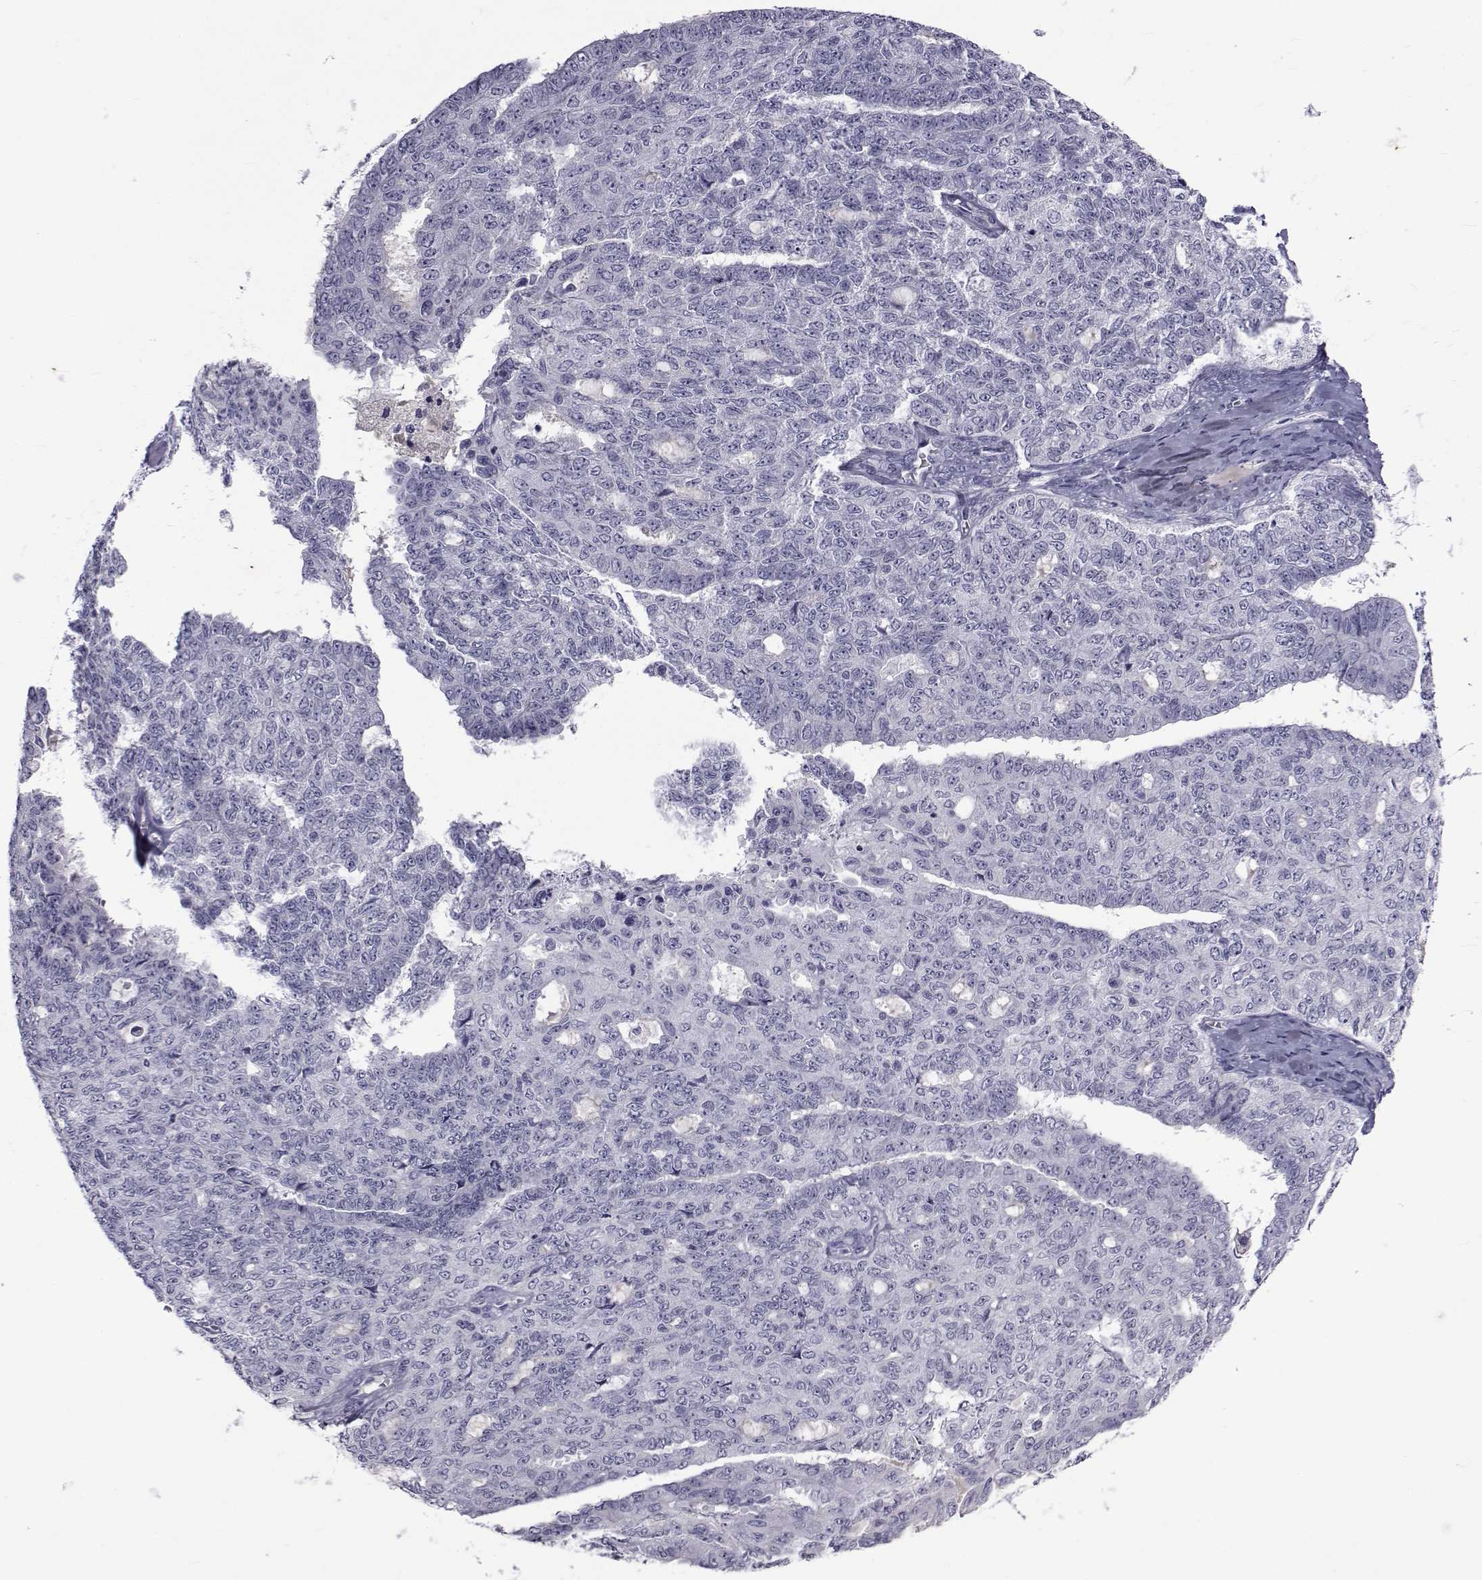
{"staining": {"intensity": "negative", "quantity": "none", "location": "none"}, "tissue": "ovarian cancer", "cell_type": "Tumor cells", "image_type": "cancer", "snomed": [{"axis": "morphology", "description": "Cystadenocarcinoma, serous, NOS"}, {"axis": "topography", "description": "Ovary"}], "caption": "Immunohistochemical staining of human ovarian serous cystadenocarcinoma reveals no significant expression in tumor cells. Nuclei are stained in blue.", "gene": "PAX2", "patient": {"sex": "female", "age": 71}}